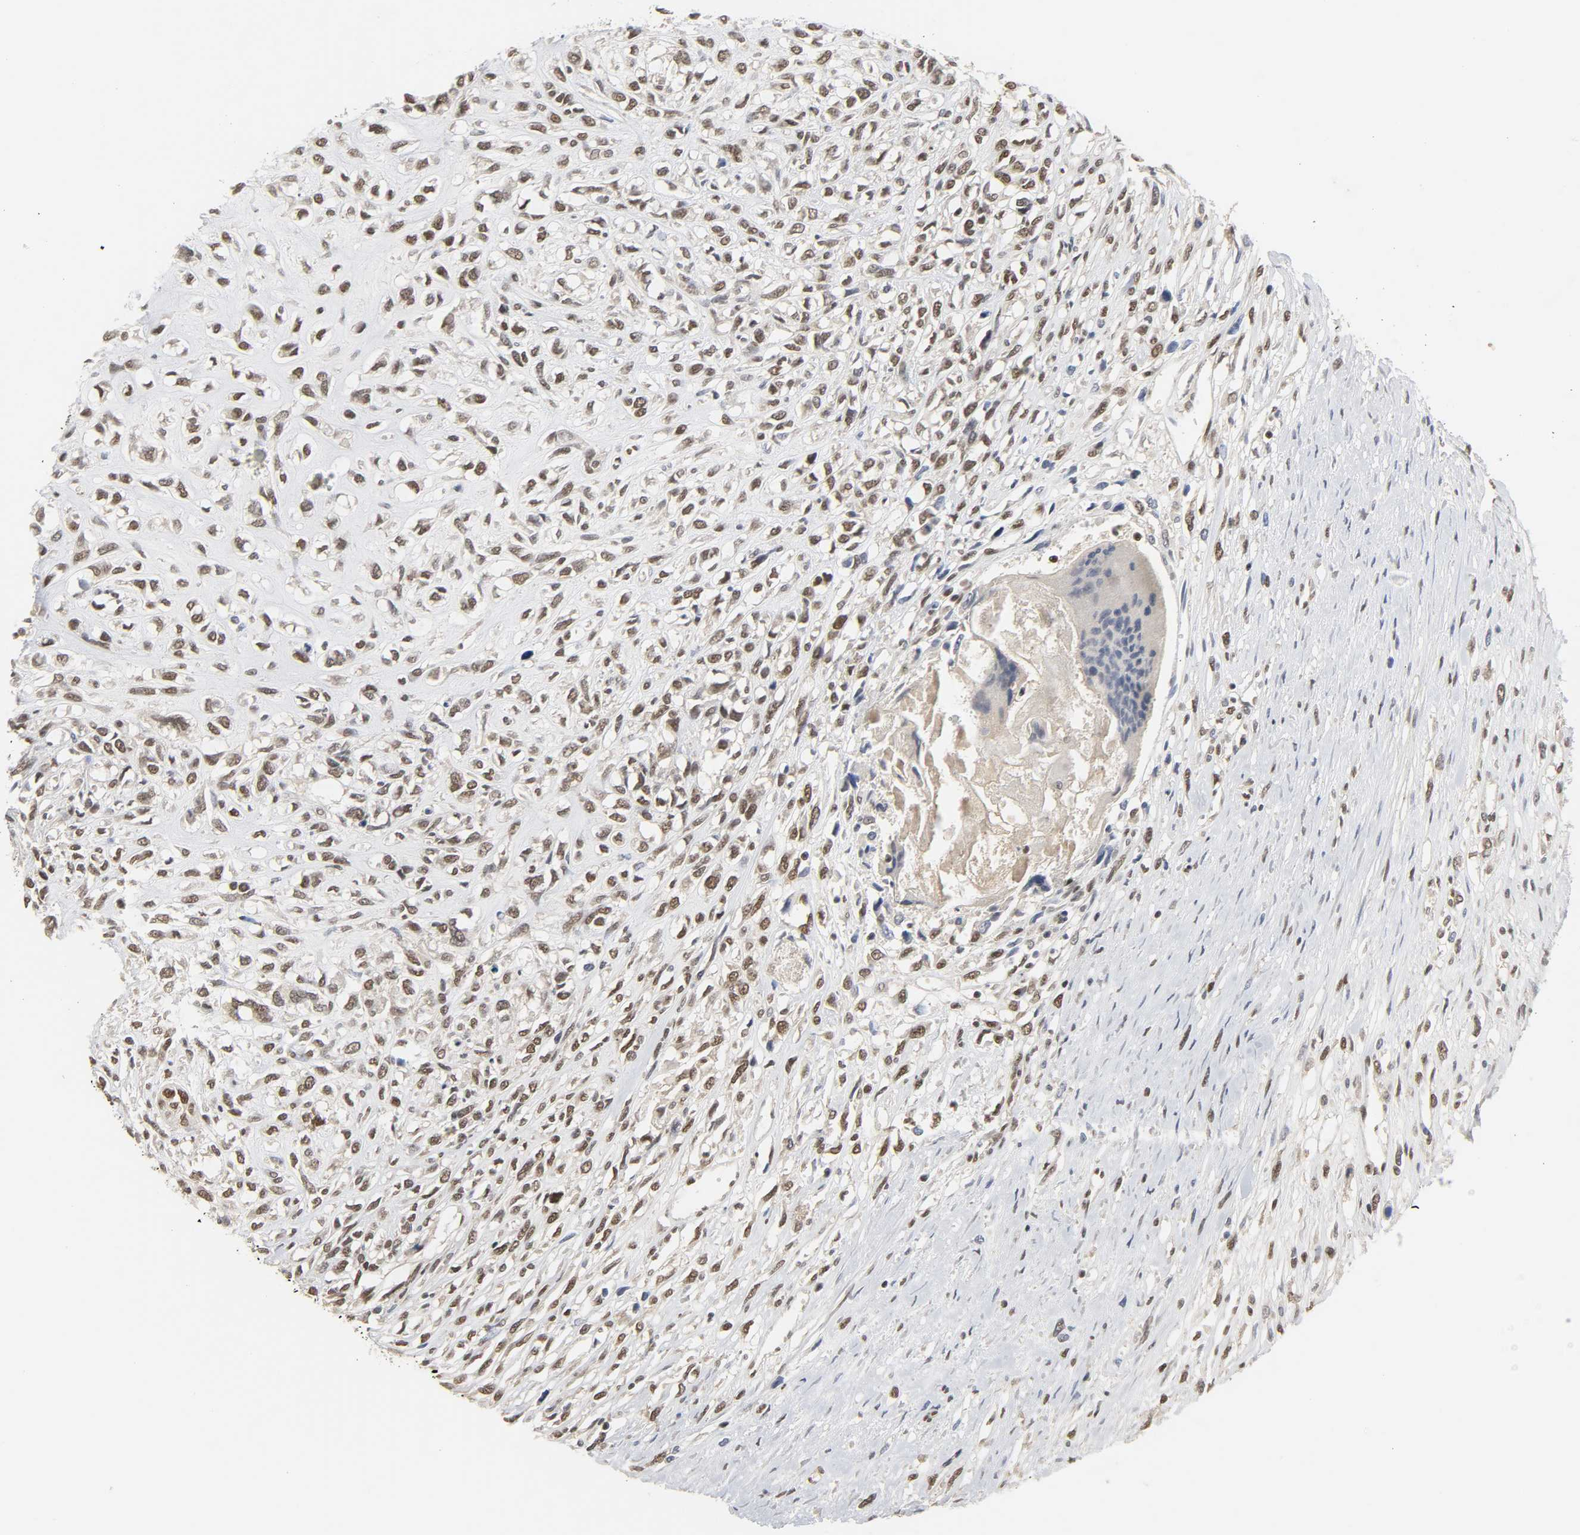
{"staining": {"intensity": "moderate", "quantity": ">75%", "location": "nuclear"}, "tissue": "head and neck cancer", "cell_type": "Tumor cells", "image_type": "cancer", "snomed": [{"axis": "morphology", "description": "Necrosis, NOS"}, {"axis": "morphology", "description": "Neoplasm, malignant, NOS"}, {"axis": "topography", "description": "Salivary gland"}, {"axis": "topography", "description": "Head-Neck"}], "caption": "Immunohistochemical staining of human malignant neoplasm (head and neck) shows moderate nuclear protein expression in about >75% of tumor cells.", "gene": "NCOA6", "patient": {"sex": "male", "age": 43}}